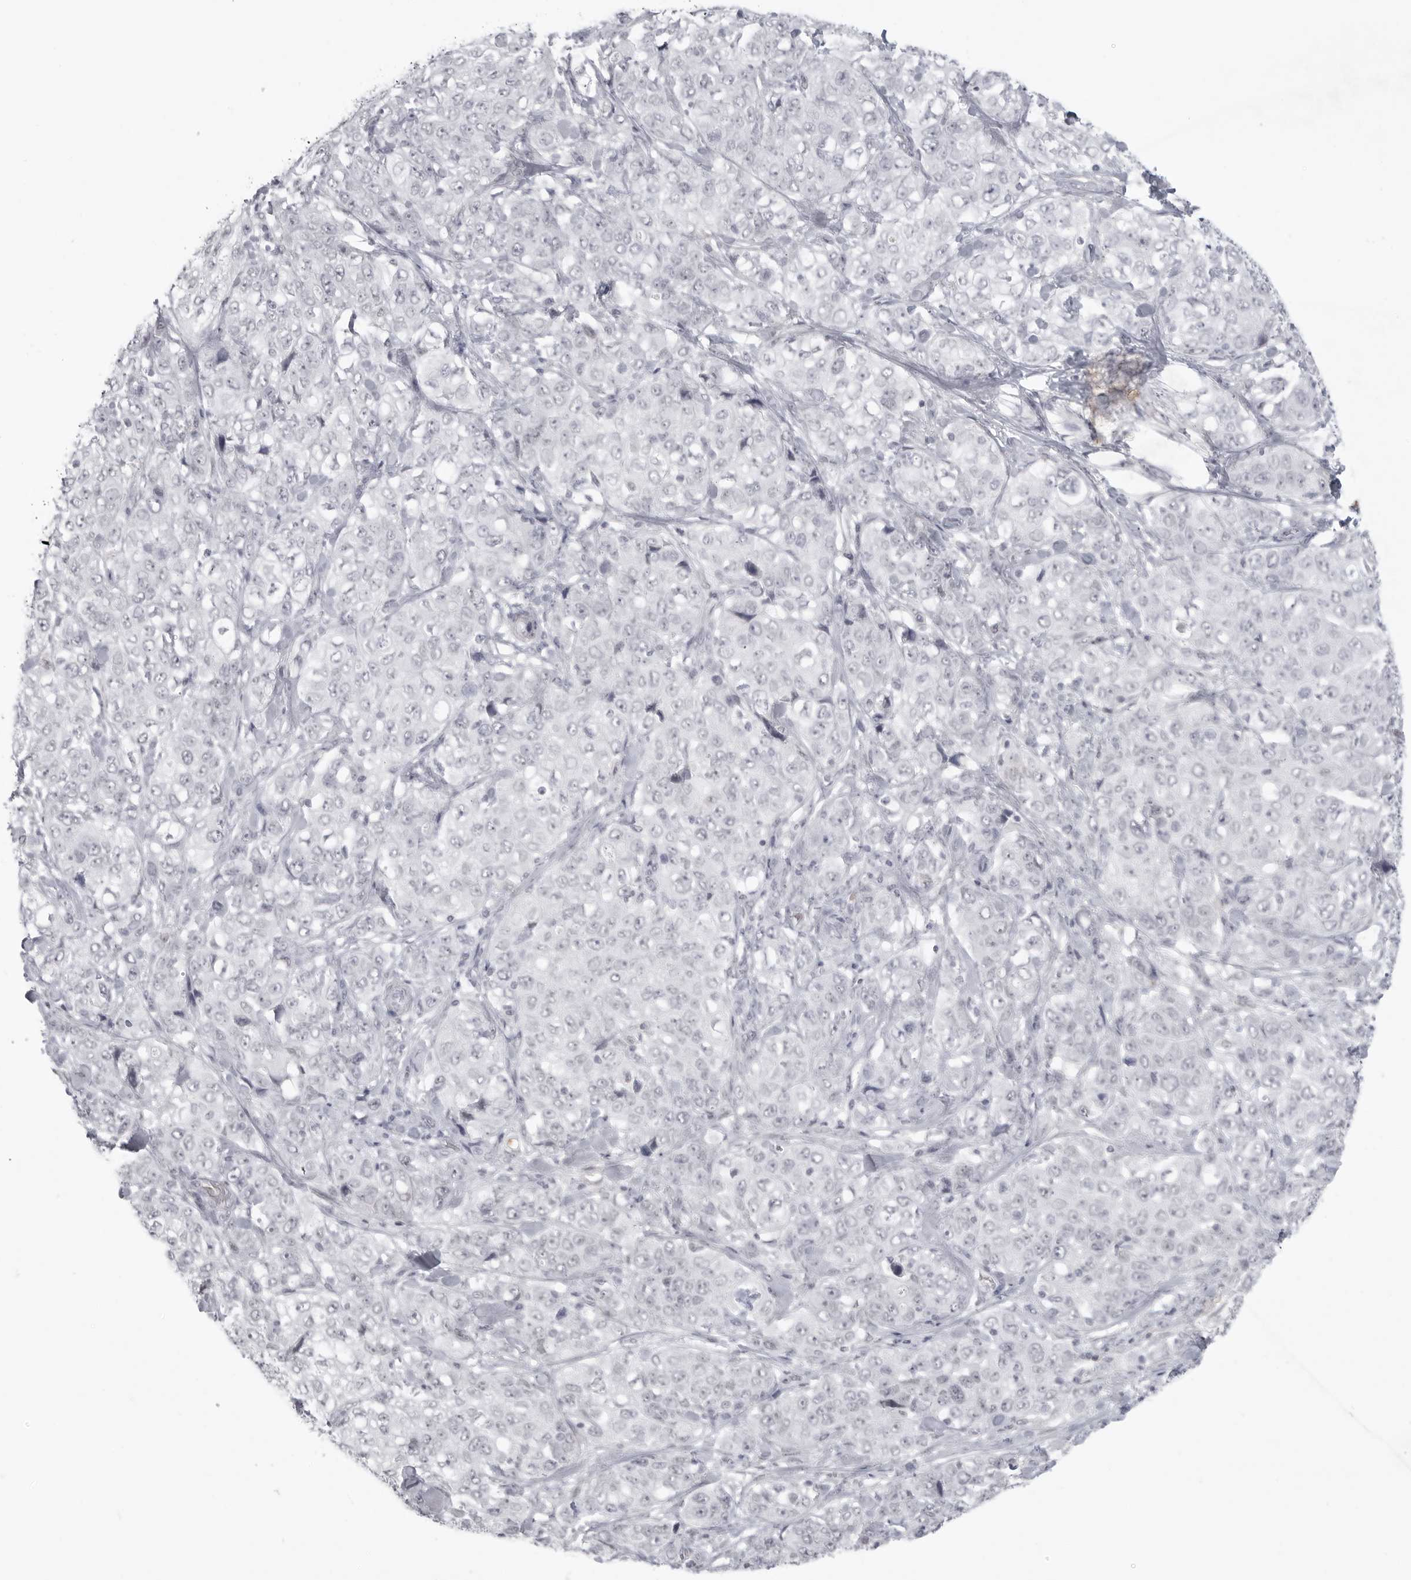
{"staining": {"intensity": "negative", "quantity": "none", "location": "none"}, "tissue": "stomach cancer", "cell_type": "Tumor cells", "image_type": "cancer", "snomed": [{"axis": "morphology", "description": "Adenocarcinoma, NOS"}, {"axis": "topography", "description": "Stomach"}], "caption": "Immunohistochemistry of human stomach cancer displays no staining in tumor cells. Brightfield microscopy of IHC stained with DAB (brown) and hematoxylin (blue), captured at high magnification.", "gene": "TCTN3", "patient": {"sex": "male", "age": 48}}